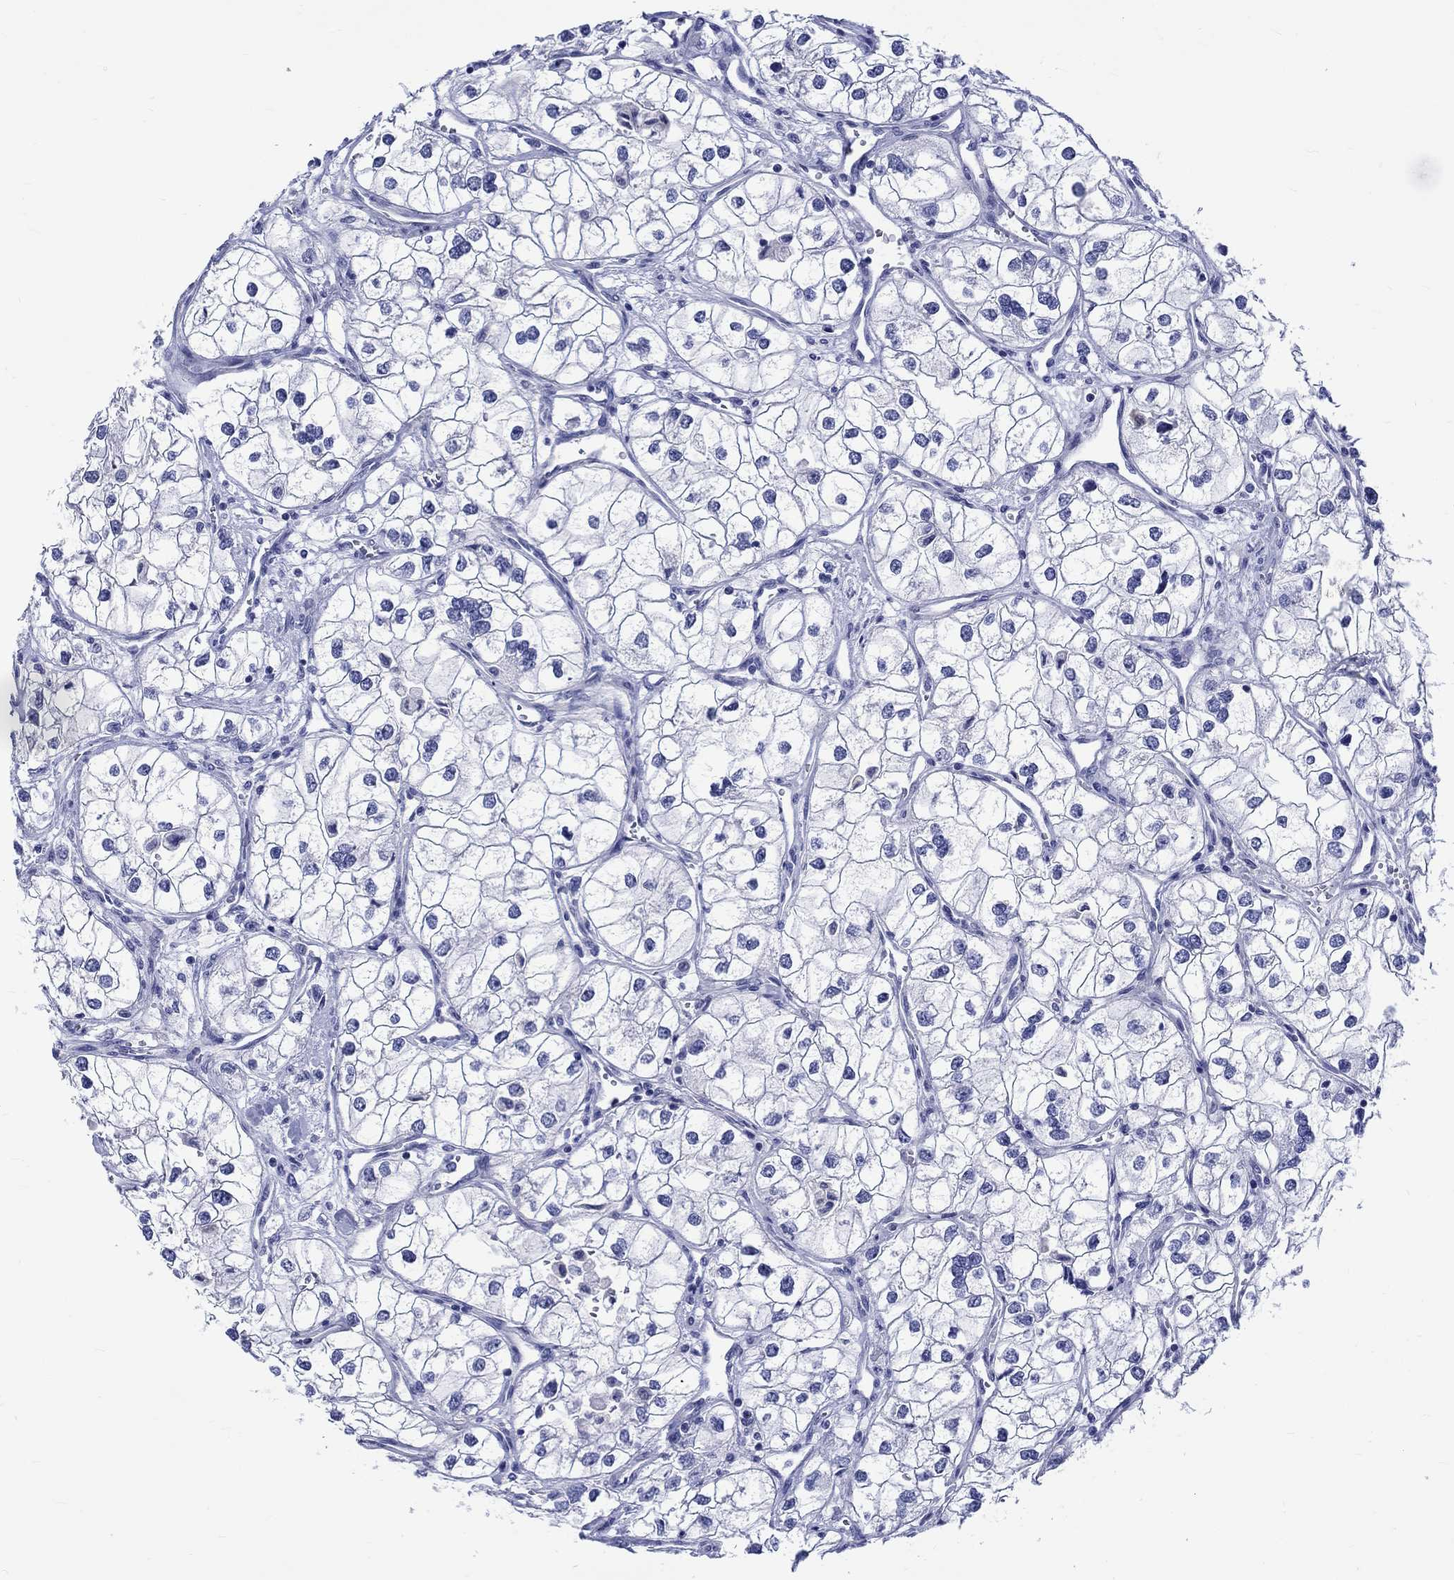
{"staining": {"intensity": "negative", "quantity": "none", "location": "none"}, "tissue": "renal cancer", "cell_type": "Tumor cells", "image_type": "cancer", "snomed": [{"axis": "morphology", "description": "Adenocarcinoma, NOS"}, {"axis": "topography", "description": "Kidney"}], "caption": "Immunohistochemistry (IHC) of renal cancer exhibits no expression in tumor cells.", "gene": "SH2D7", "patient": {"sex": "male", "age": 59}}